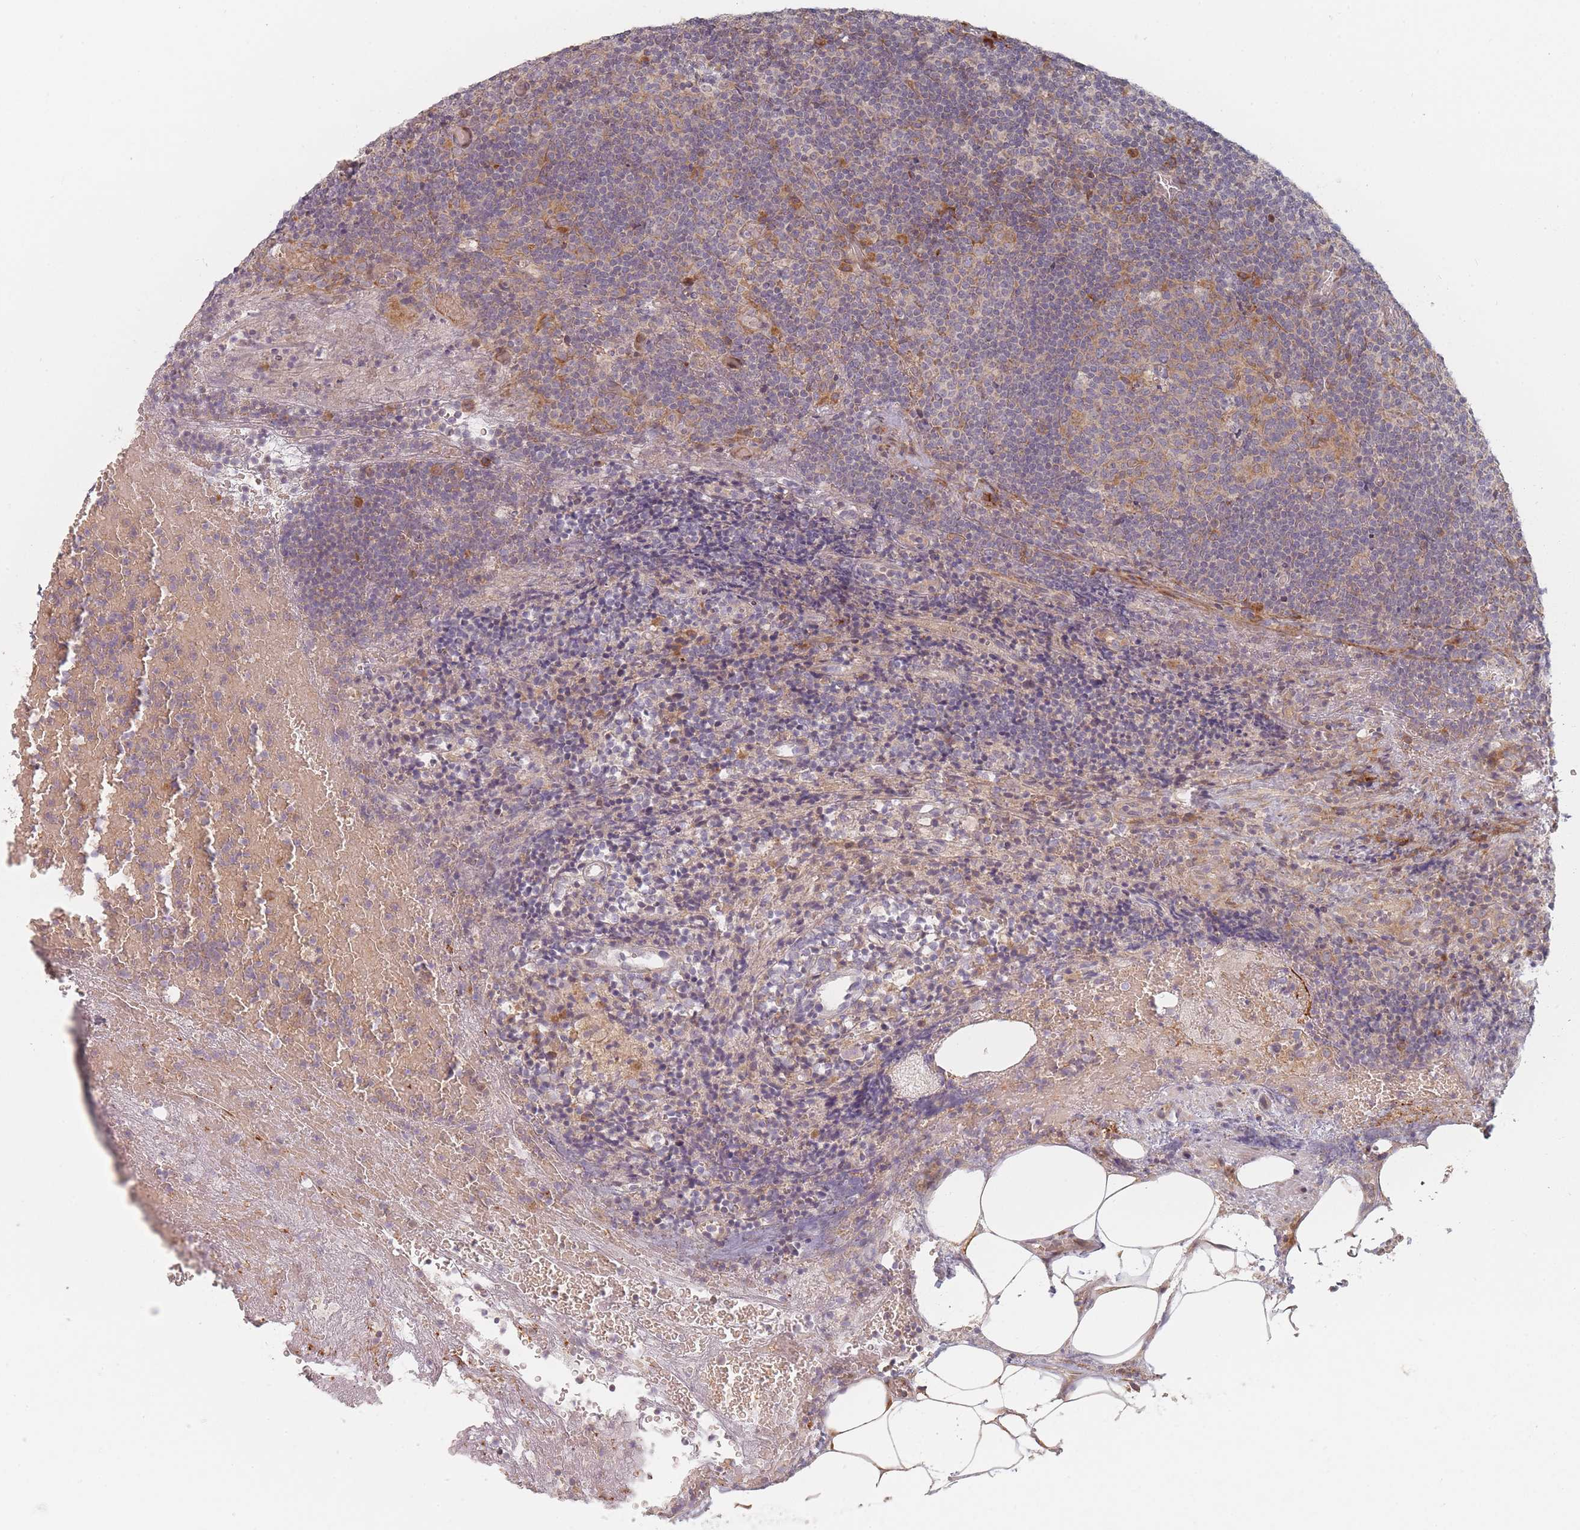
{"staining": {"intensity": "moderate", "quantity": "25%-75%", "location": "cytoplasmic/membranous"}, "tissue": "lymph node", "cell_type": "Germinal center cells", "image_type": "normal", "snomed": [{"axis": "morphology", "description": "Normal tissue, NOS"}, {"axis": "topography", "description": "Lymph node"}], "caption": "Protein staining of normal lymph node reveals moderate cytoplasmic/membranous staining in about 25%-75% of germinal center cells. The staining was performed using DAB (3,3'-diaminobenzidine), with brown indicating positive protein expression. Nuclei are stained blue with hematoxylin.", "gene": "ZKSCAN7", "patient": {"sex": "male", "age": 58}}